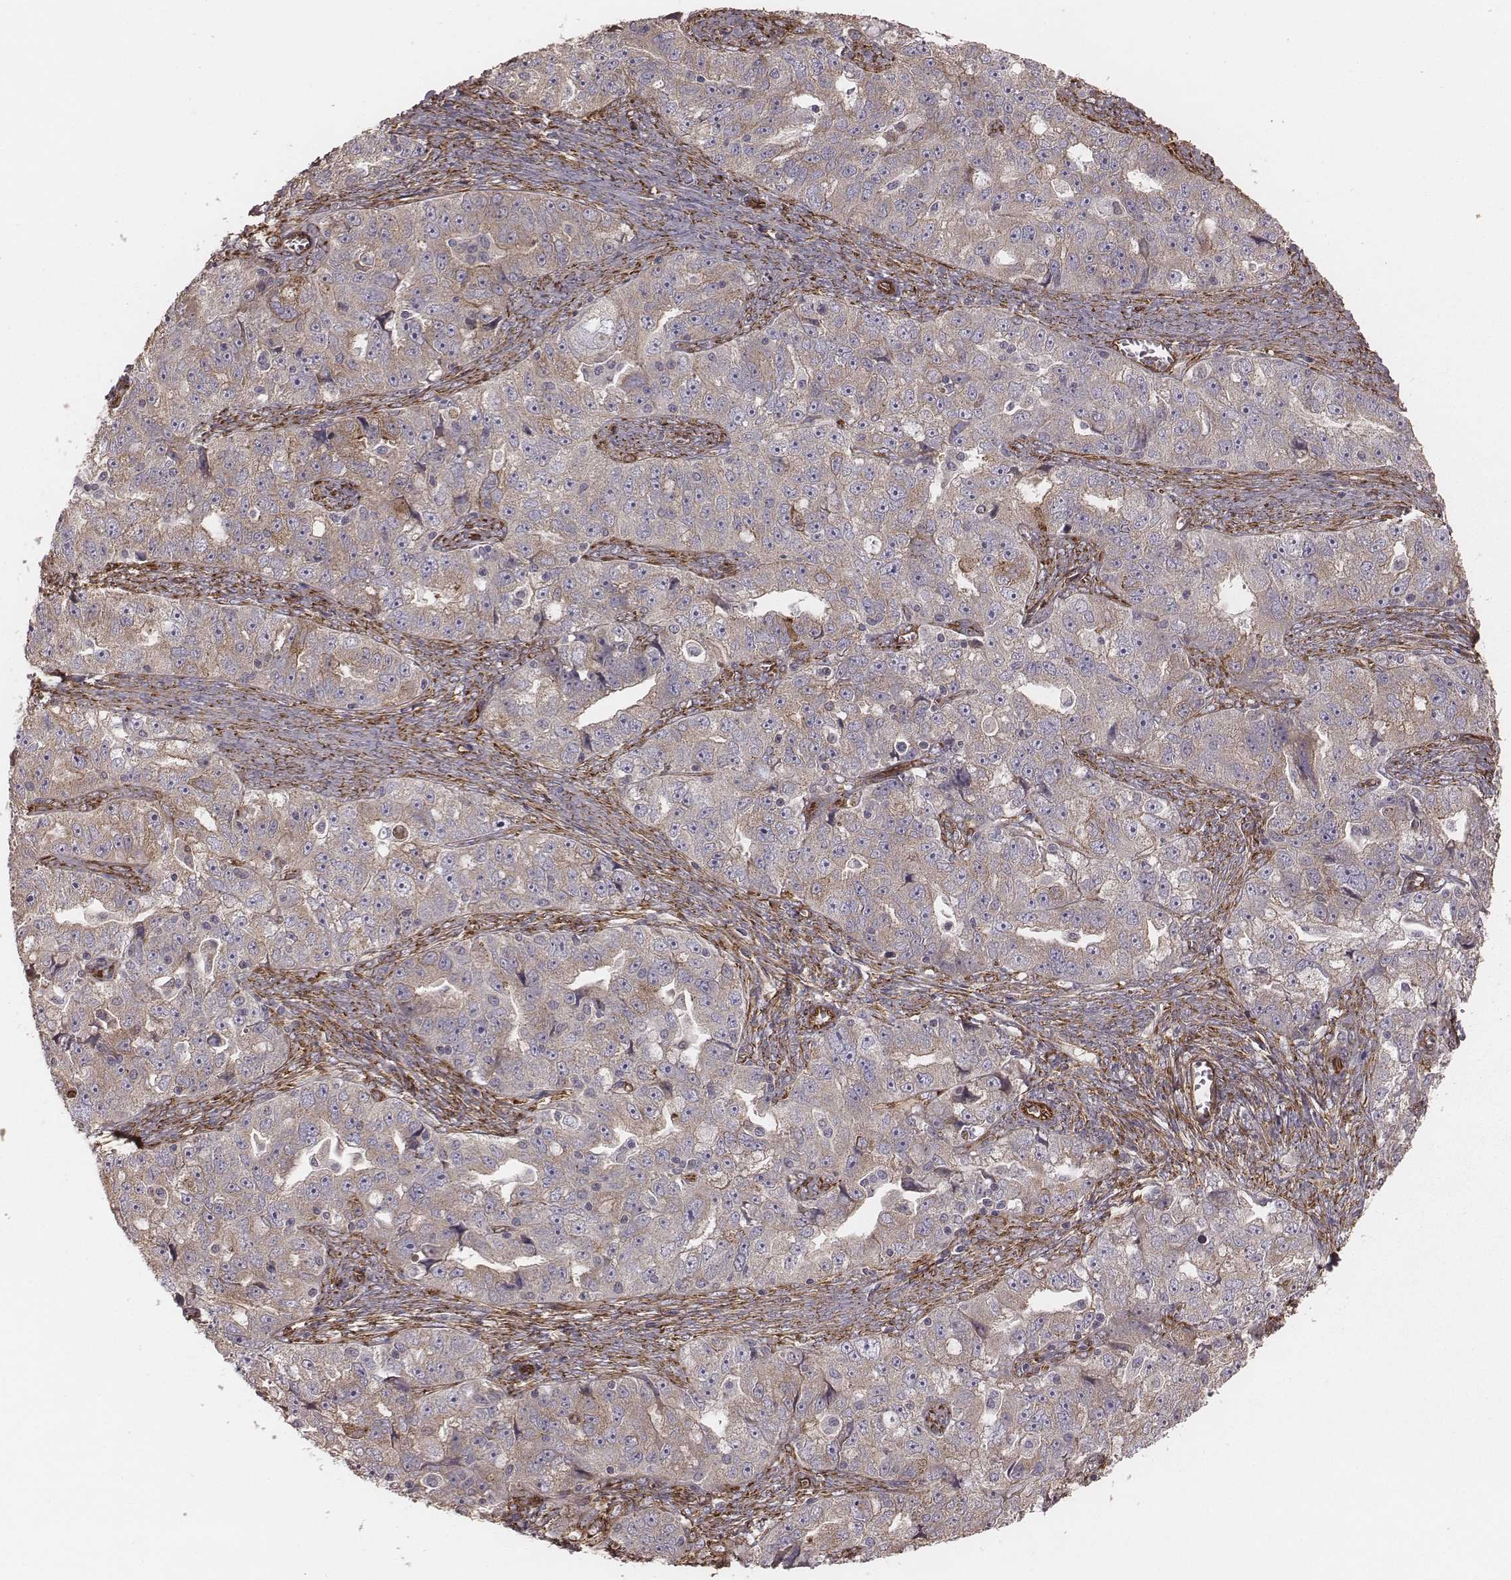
{"staining": {"intensity": "weak", "quantity": "25%-75%", "location": "cytoplasmic/membranous"}, "tissue": "ovarian cancer", "cell_type": "Tumor cells", "image_type": "cancer", "snomed": [{"axis": "morphology", "description": "Cystadenocarcinoma, serous, NOS"}, {"axis": "topography", "description": "Ovary"}], "caption": "This image reveals ovarian cancer (serous cystadenocarcinoma) stained with IHC to label a protein in brown. The cytoplasmic/membranous of tumor cells show weak positivity for the protein. Nuclei are counter-stained blue.", "gene": "PALMD", "patient": {"sex": "female", "age": 51}}